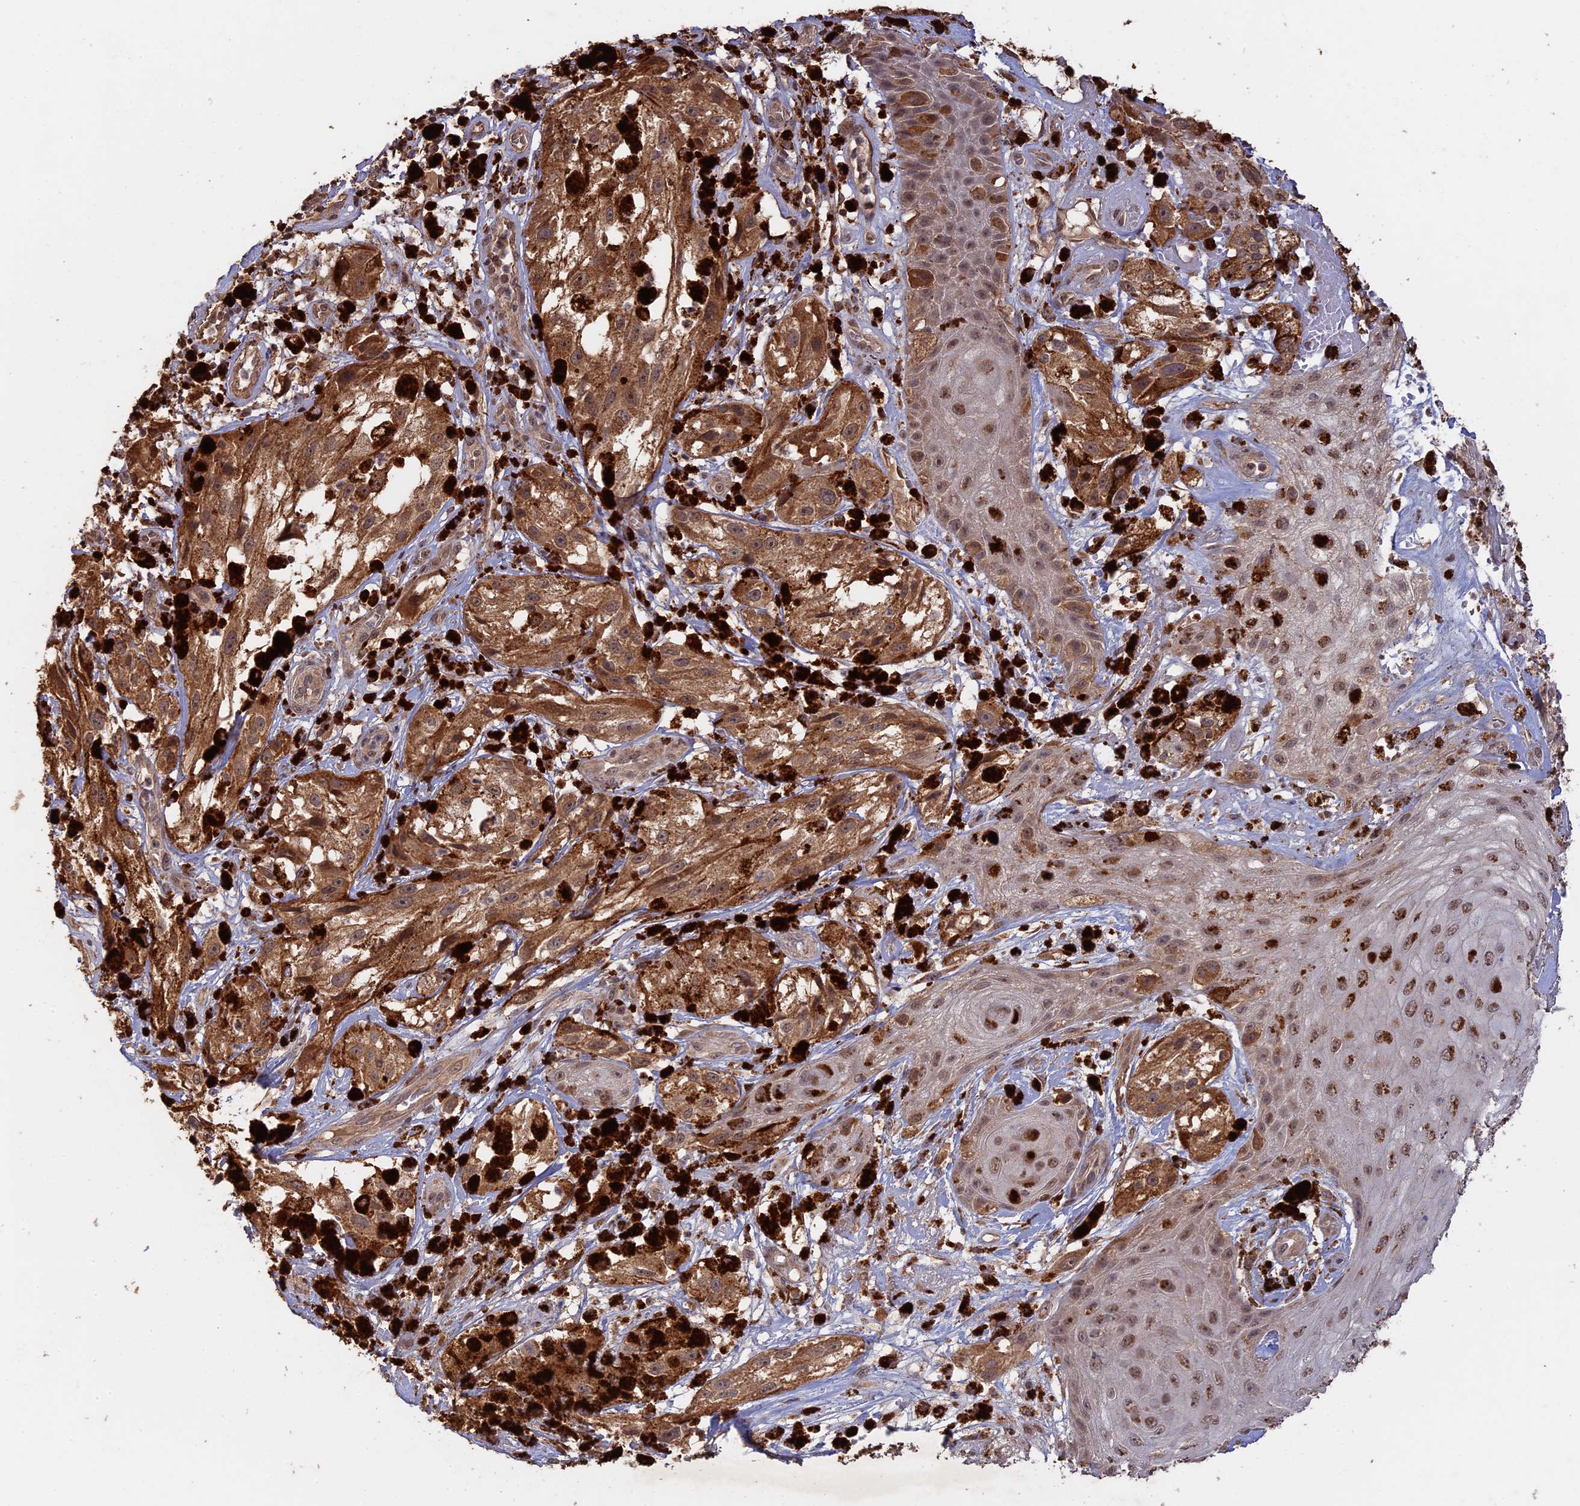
{"staining": {"intensity": "moderate", "quantity": ">75%", "location": "cytoplasmic/membranous,nuclear"}, "tissue": "melanoma", "cell_type": "Tumor cells", "image_type": "cancer", "snomed": [{"axis": "morphology", "description": "Malignant melanoma, NOS"}, {"axis": "topography", "description": "Skin"}], "caption": "An immunohistochemistry (IHC) photomicrograph of neoplastic tissue is shown. Protein staining in brown shows moderate cytoplasmic/membranous and nuclear positivity in malignant melanoma within tumor cells.", "gene": "FAM210B", "patient": {"sex": "male", "age": 88}}